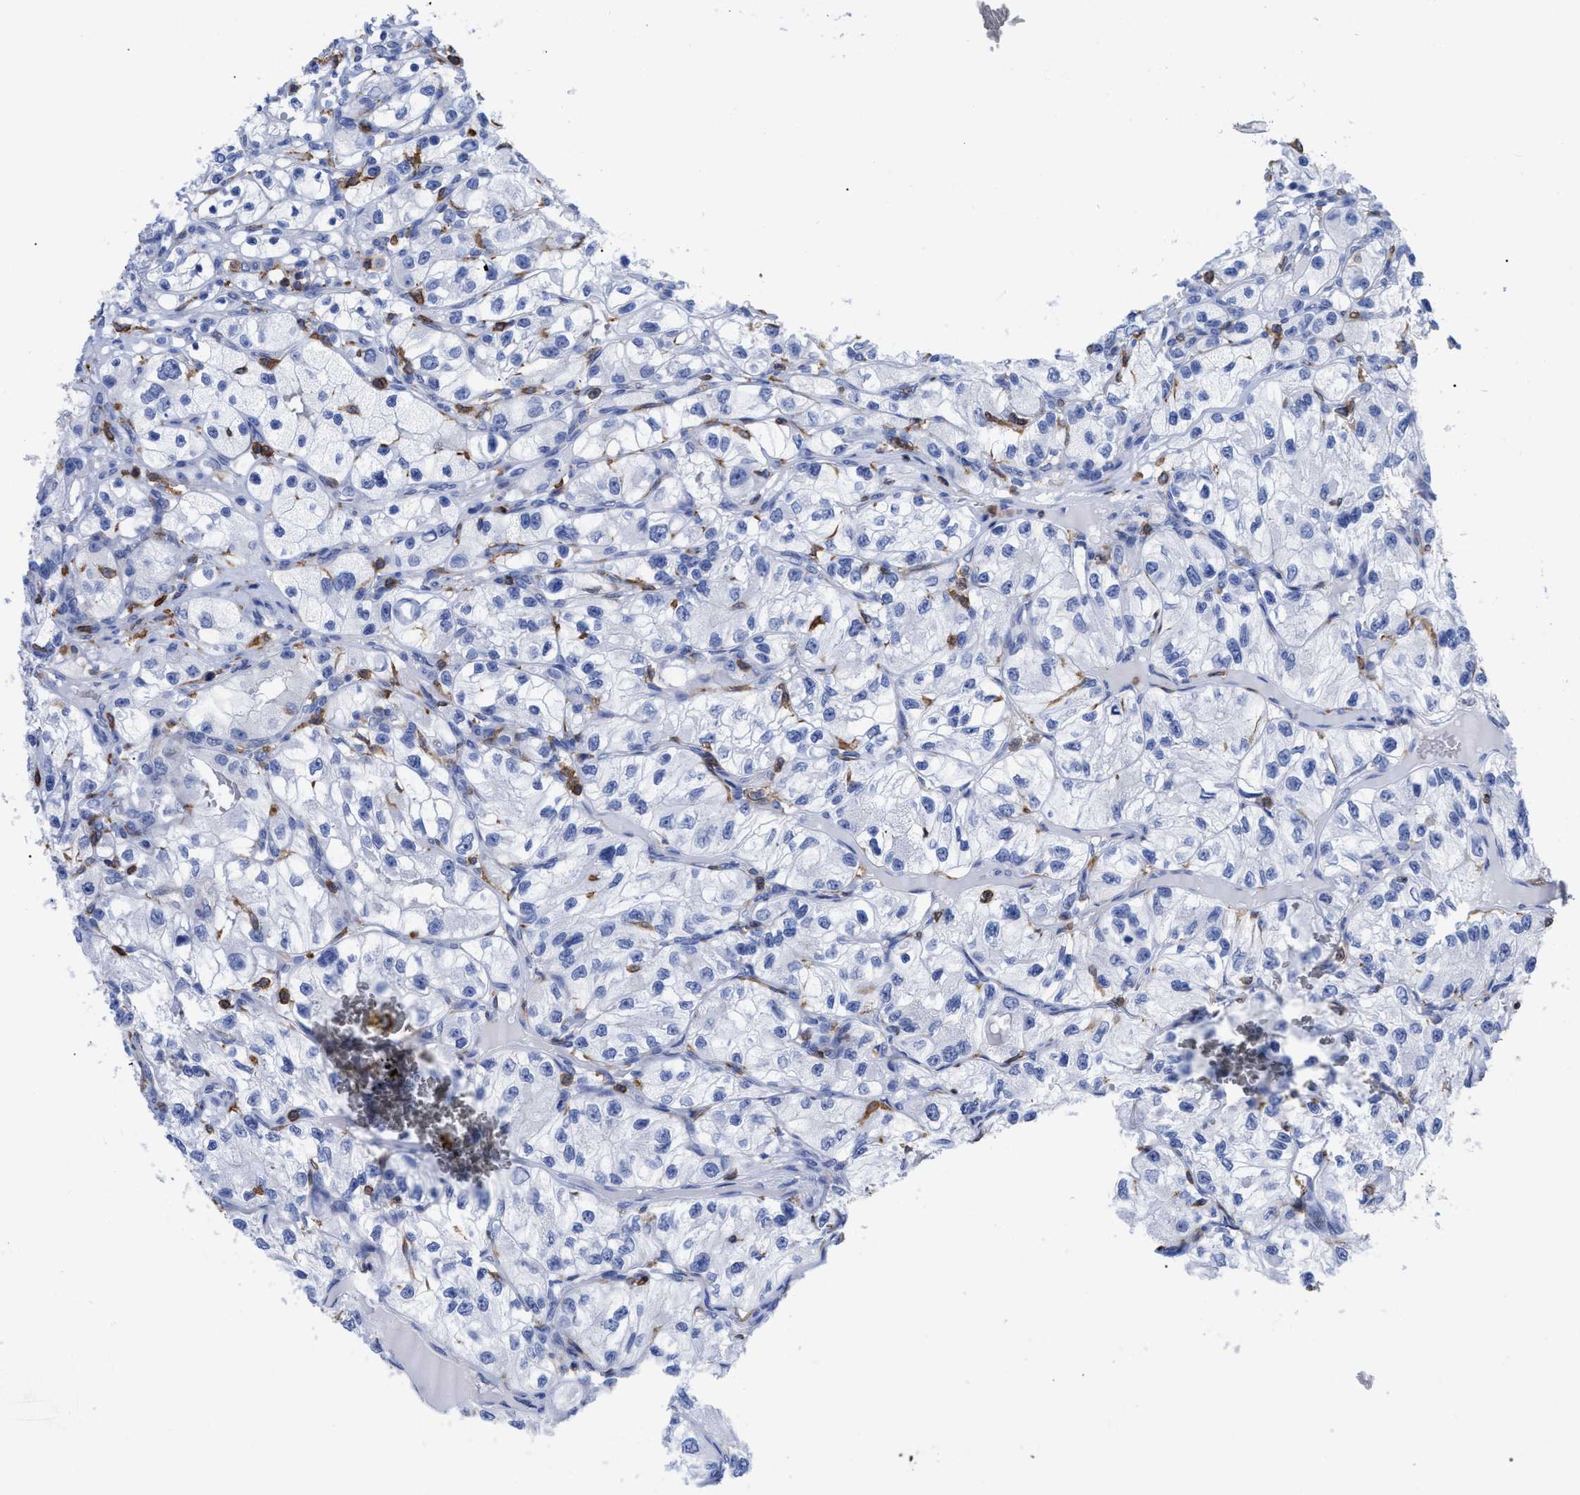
{"staining": {"intensity": "negative", "quantity": "none", "location": "none"}, "tissue": "renal cancer", "cell_type": "Tumor cells", "image_type": "cancer", "snomed": [{"axis": "morphology", "description": "Adenocarcinoma, NOS"}, {"axis": "topography", "description": "Kidney"}], "caption": "This is an IHC histopathology image of adenocarcinoma (renal). There is no positivity in tumor cells.", "gene": "HCLS1", "patient": {"sex": "female", "age": 57}}